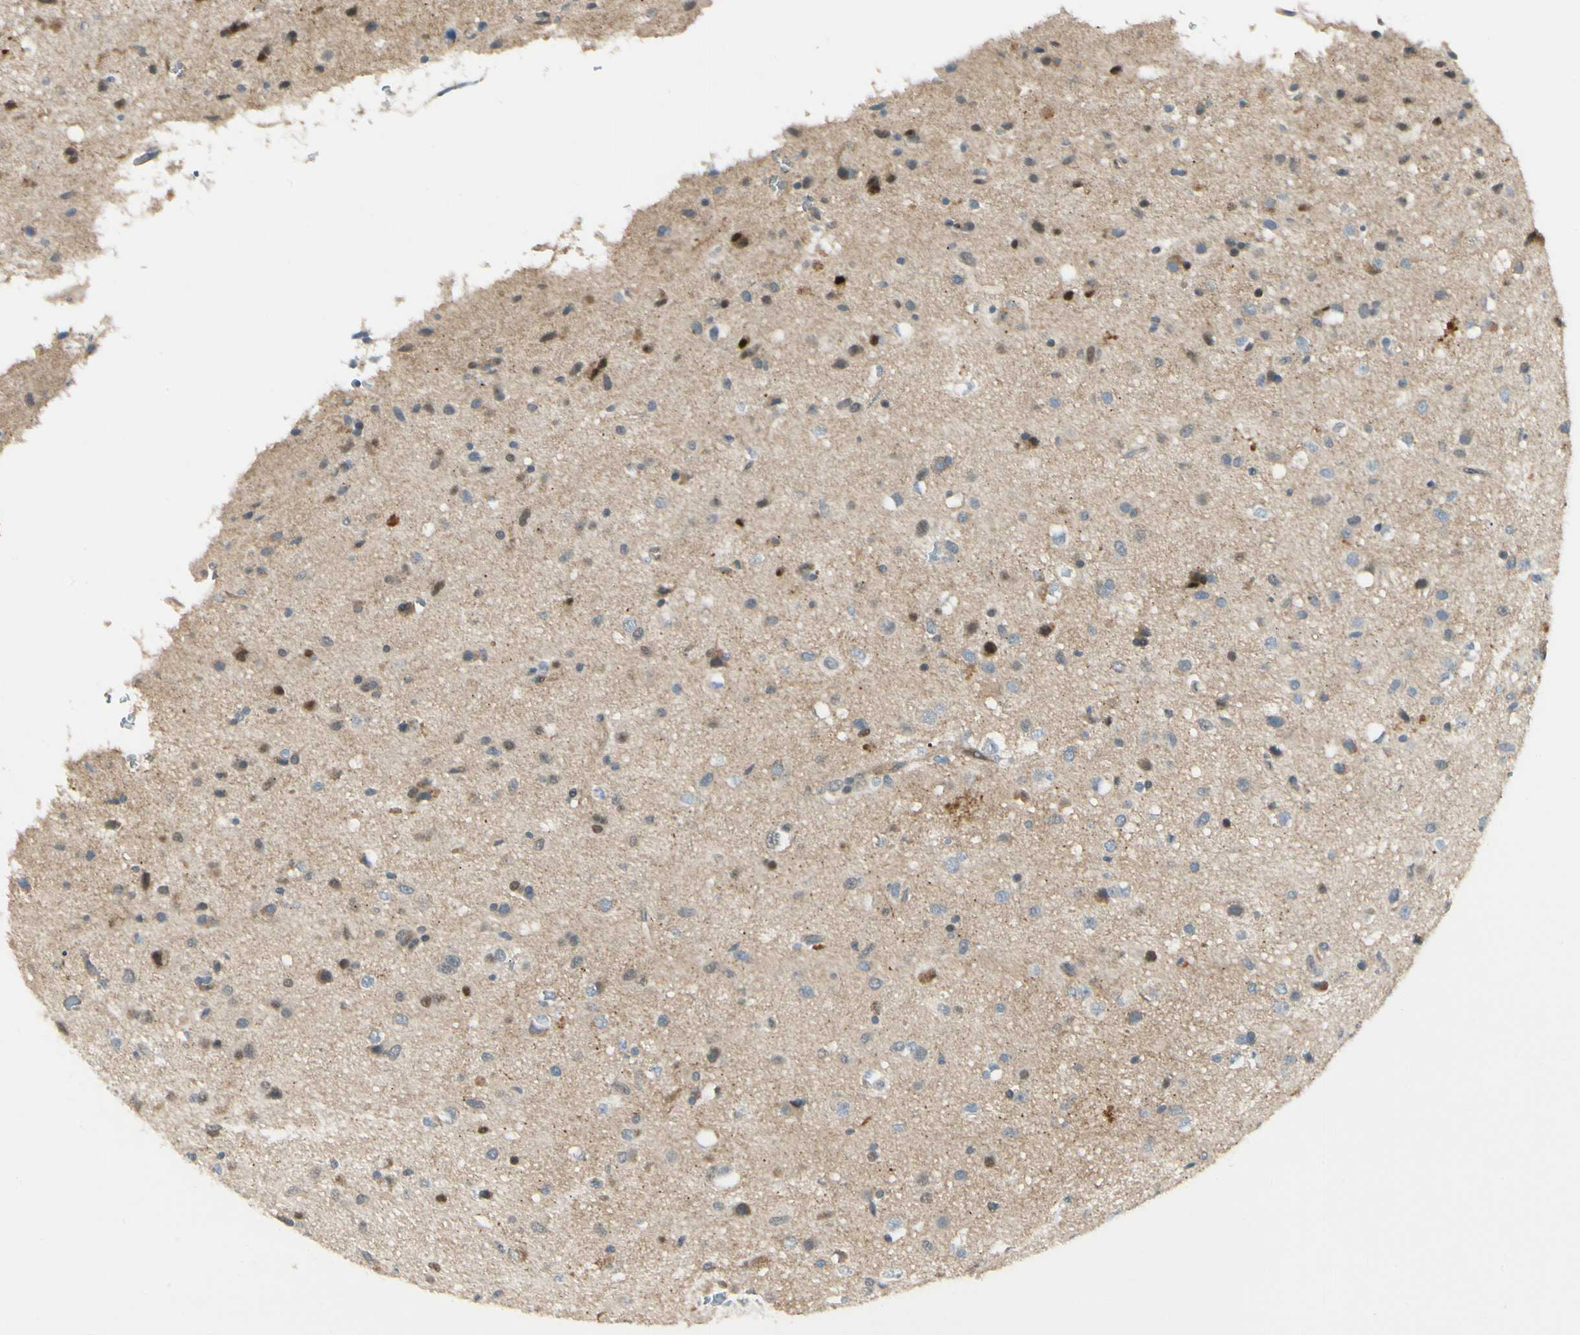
{"staining": {"intensity": "moderate", "quantity": "<25%", "location": "nuclear"}, "tissue": "glioma", "cell_type": "Tumor cells", "image_type": "cancer", "snomed": [{"axis": "morphology", "description": "Glioma, malignant, Low grade"}, {"axis": "topography", "description": "Brain"}], "caption": "A low amount of moderate nuclear positivity is seen in approximately <25% of tumor cells in glioma tissue.", "gene": "P4HA3", "patient": {"sex": "male", "age": 77}}